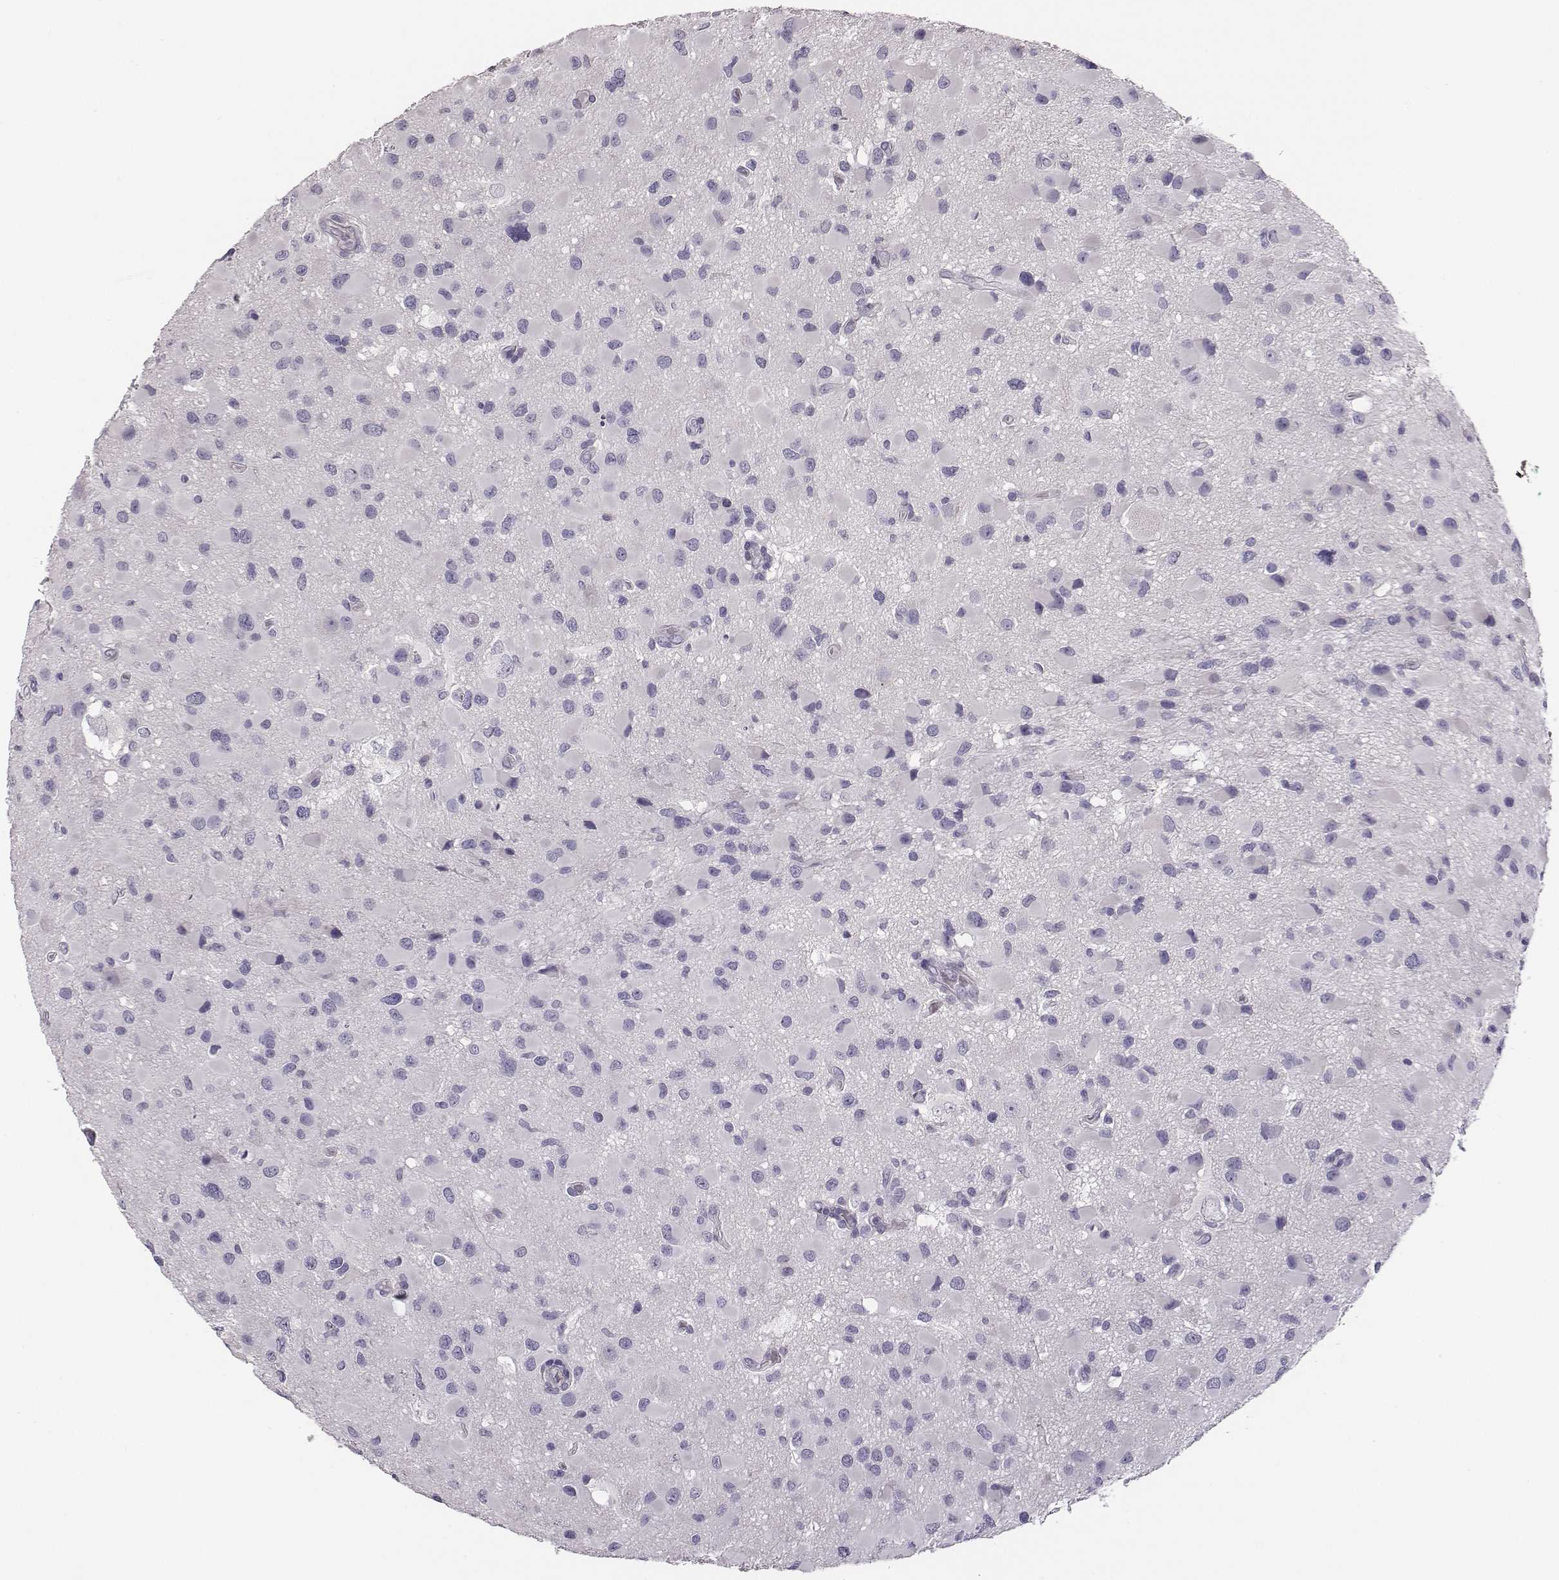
{"staining": {"intensity": "negative", "quantity": "none", "location": "none"}, "tissue": "glioma", "cell_type": "Tumor cells", "image_type": "cancer", "snomed": [{"axis": "morphology", "description": "Glioma, malignant, Low grade"}, {"axis": "topography", "description": "Brain"}], "caption": "This is a micrograph of immunohistochemistry (IHC) staining of glioma, which shows no expression in tumor cells.", "gene": "GUCA1A", "patient": {"sex": "female", "age": 32}}